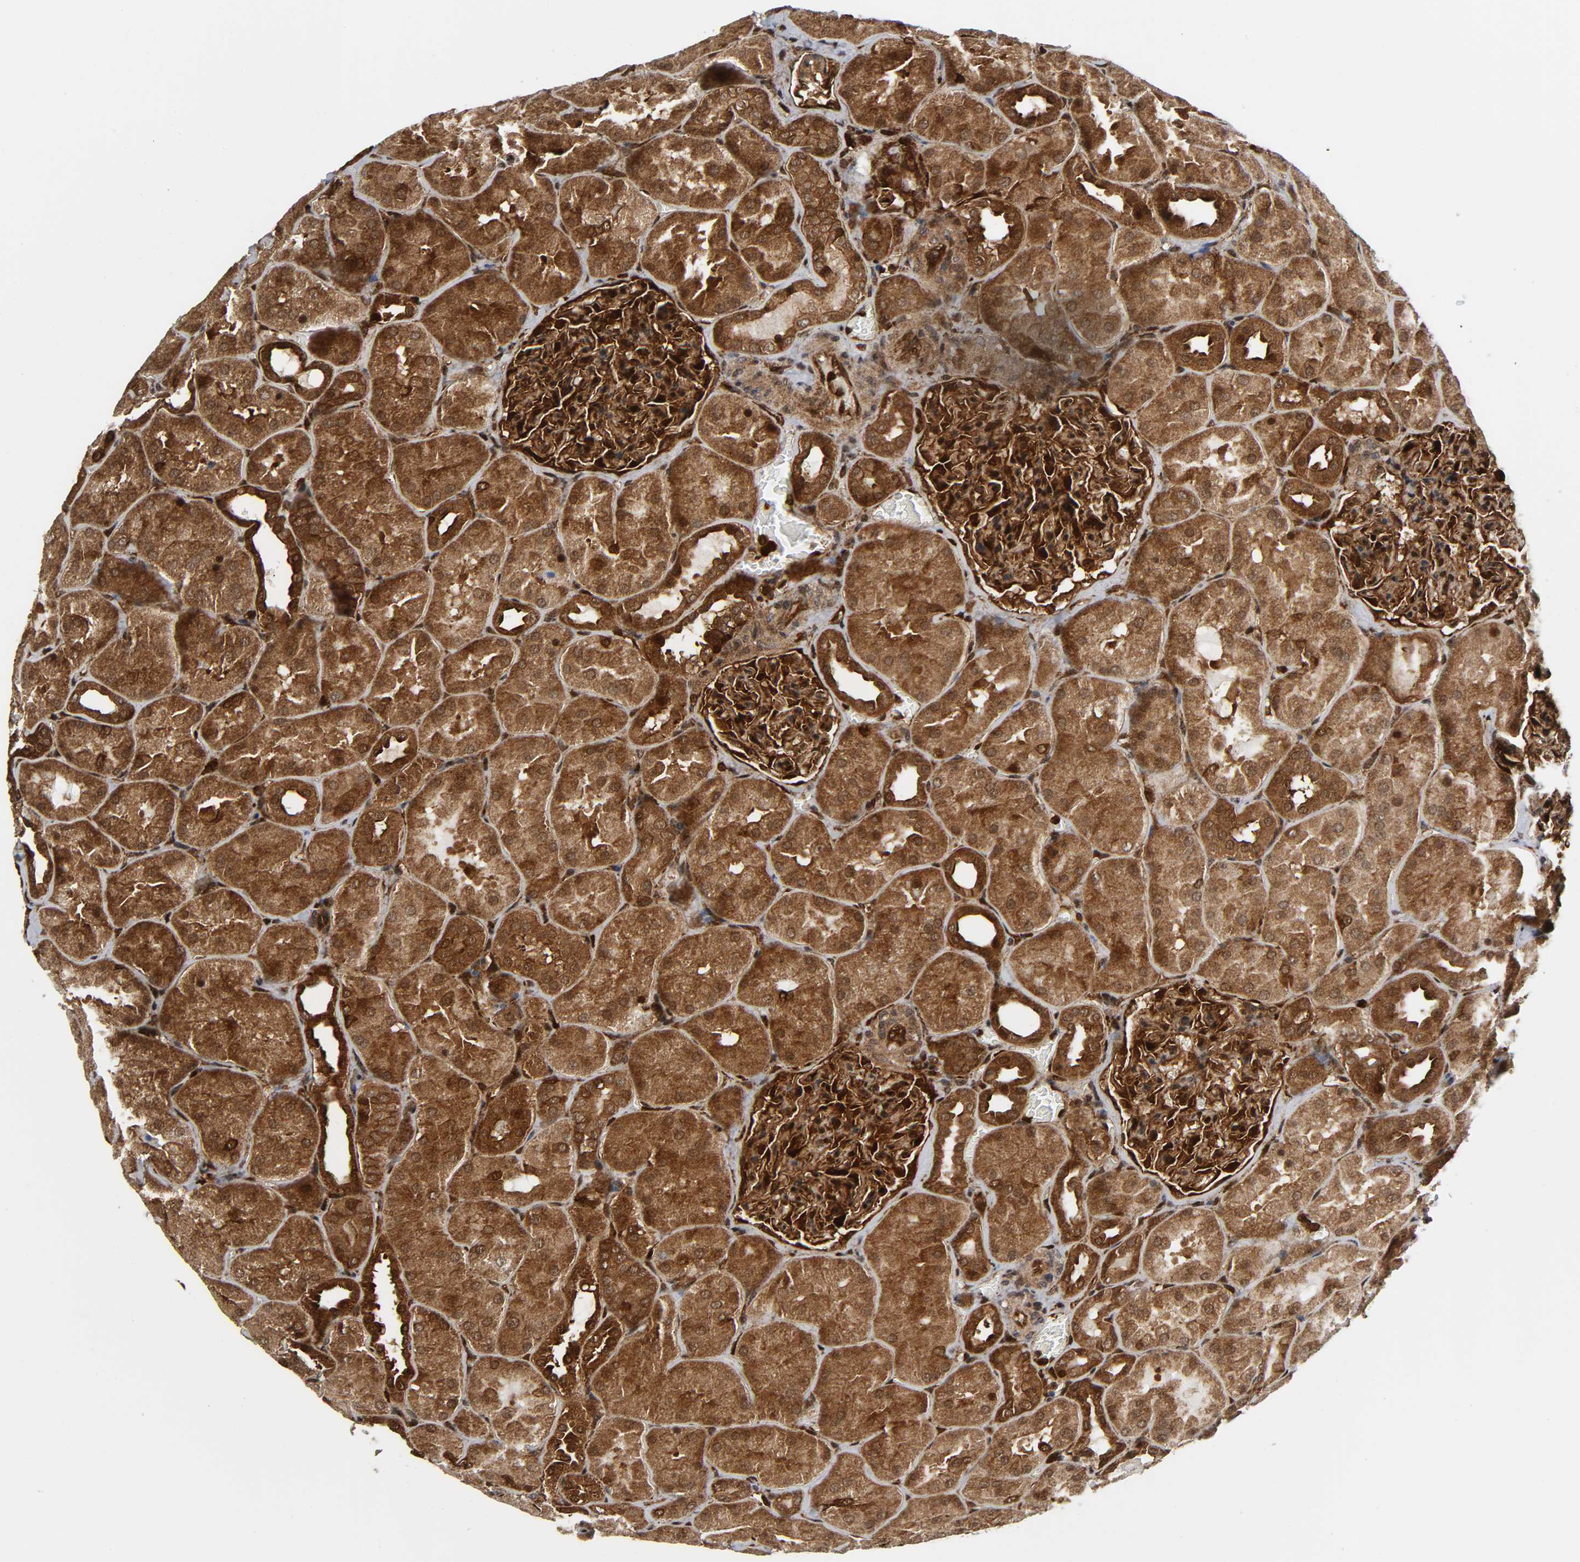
{"staining": {"intensity": "strong", "quantity": "25%-75%", "location": "cytoplasmic/membranous,nuclear"}, "tissue": "kidney", "cell_type": "Cells in glomeruli", "image_type": "normal", "snomed": [{"axis": "morphology", "description": "Normal tissue, NOS"}, {"axis": "topography", "description": "Kidney"}], "caption": "An image of kidney stained for a protein exhibits strong cytoplasmic/membranous,nuclear brown staining in cells in glomeruli. The staining is performed using DAB brown chromogen to label protein expression. The nuclei are counter-stained blue using hematoxylin.", "gene": "MAPK1", "patient": {"sex": "male", "age": 28}}